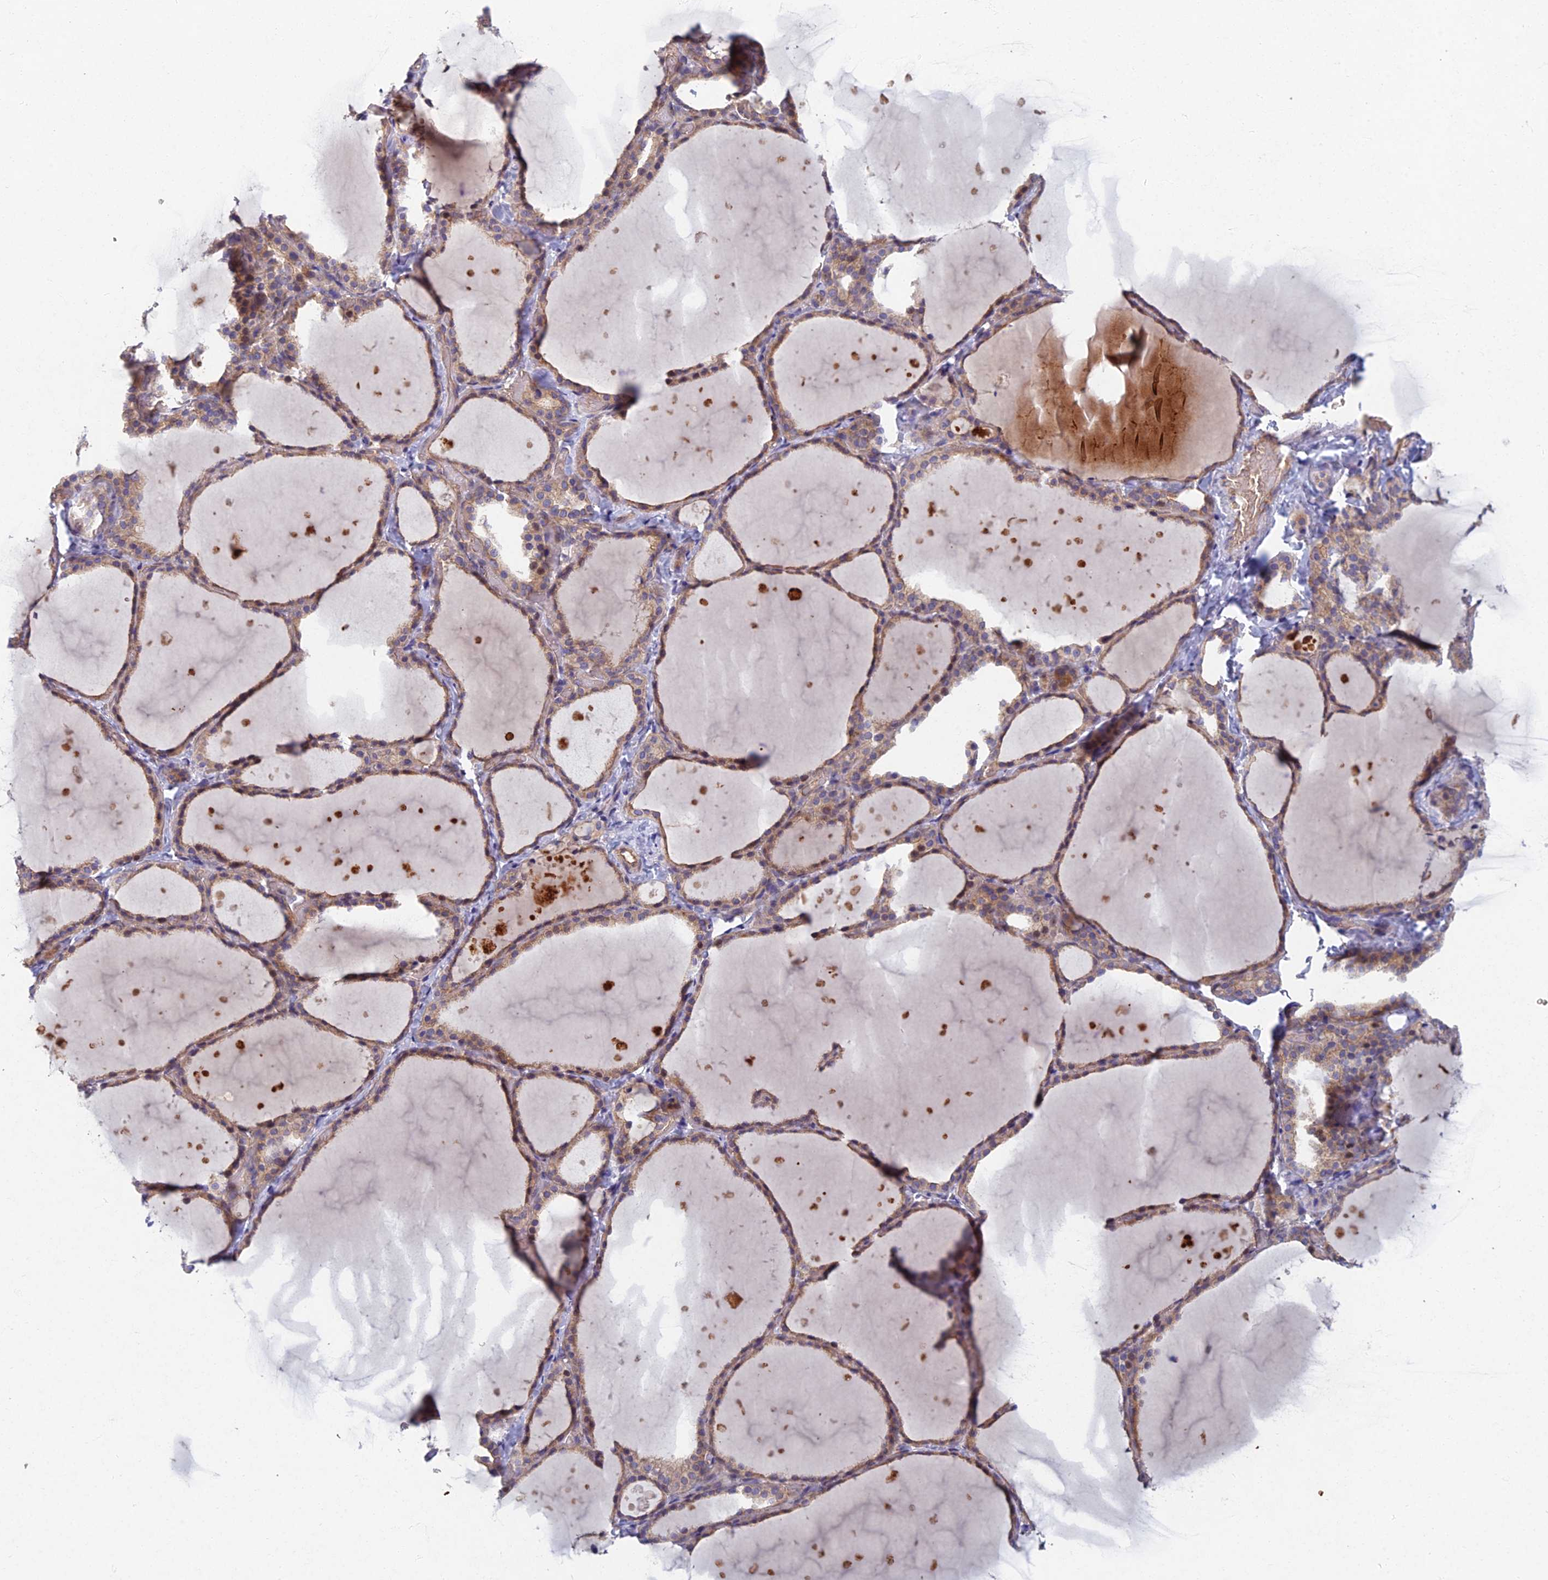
{"staining": {"intensity": "weak", "quantity": ">75%", "location": "cytoplasmic/membranous"}, "tissue": "thyroid gland", "cell_type": "Glandular cells", "image_type": "normal", "snomed": [{"axis": "morphology", "description": "Normal tissue, NOS"}, {"axis": "topography", "description": "Thyroid gland"}], "caption": "Weak cytoplasmic/membranous protein positivity is identified in about >75% of glandular cells in thyroid gland. Using DAB (brown) and hematoxylin (blue) stains, captured at high magnification using brightfield microscopy.", "gene": "RHBDL2", "patient": {"sex": "female", "age": 44}}